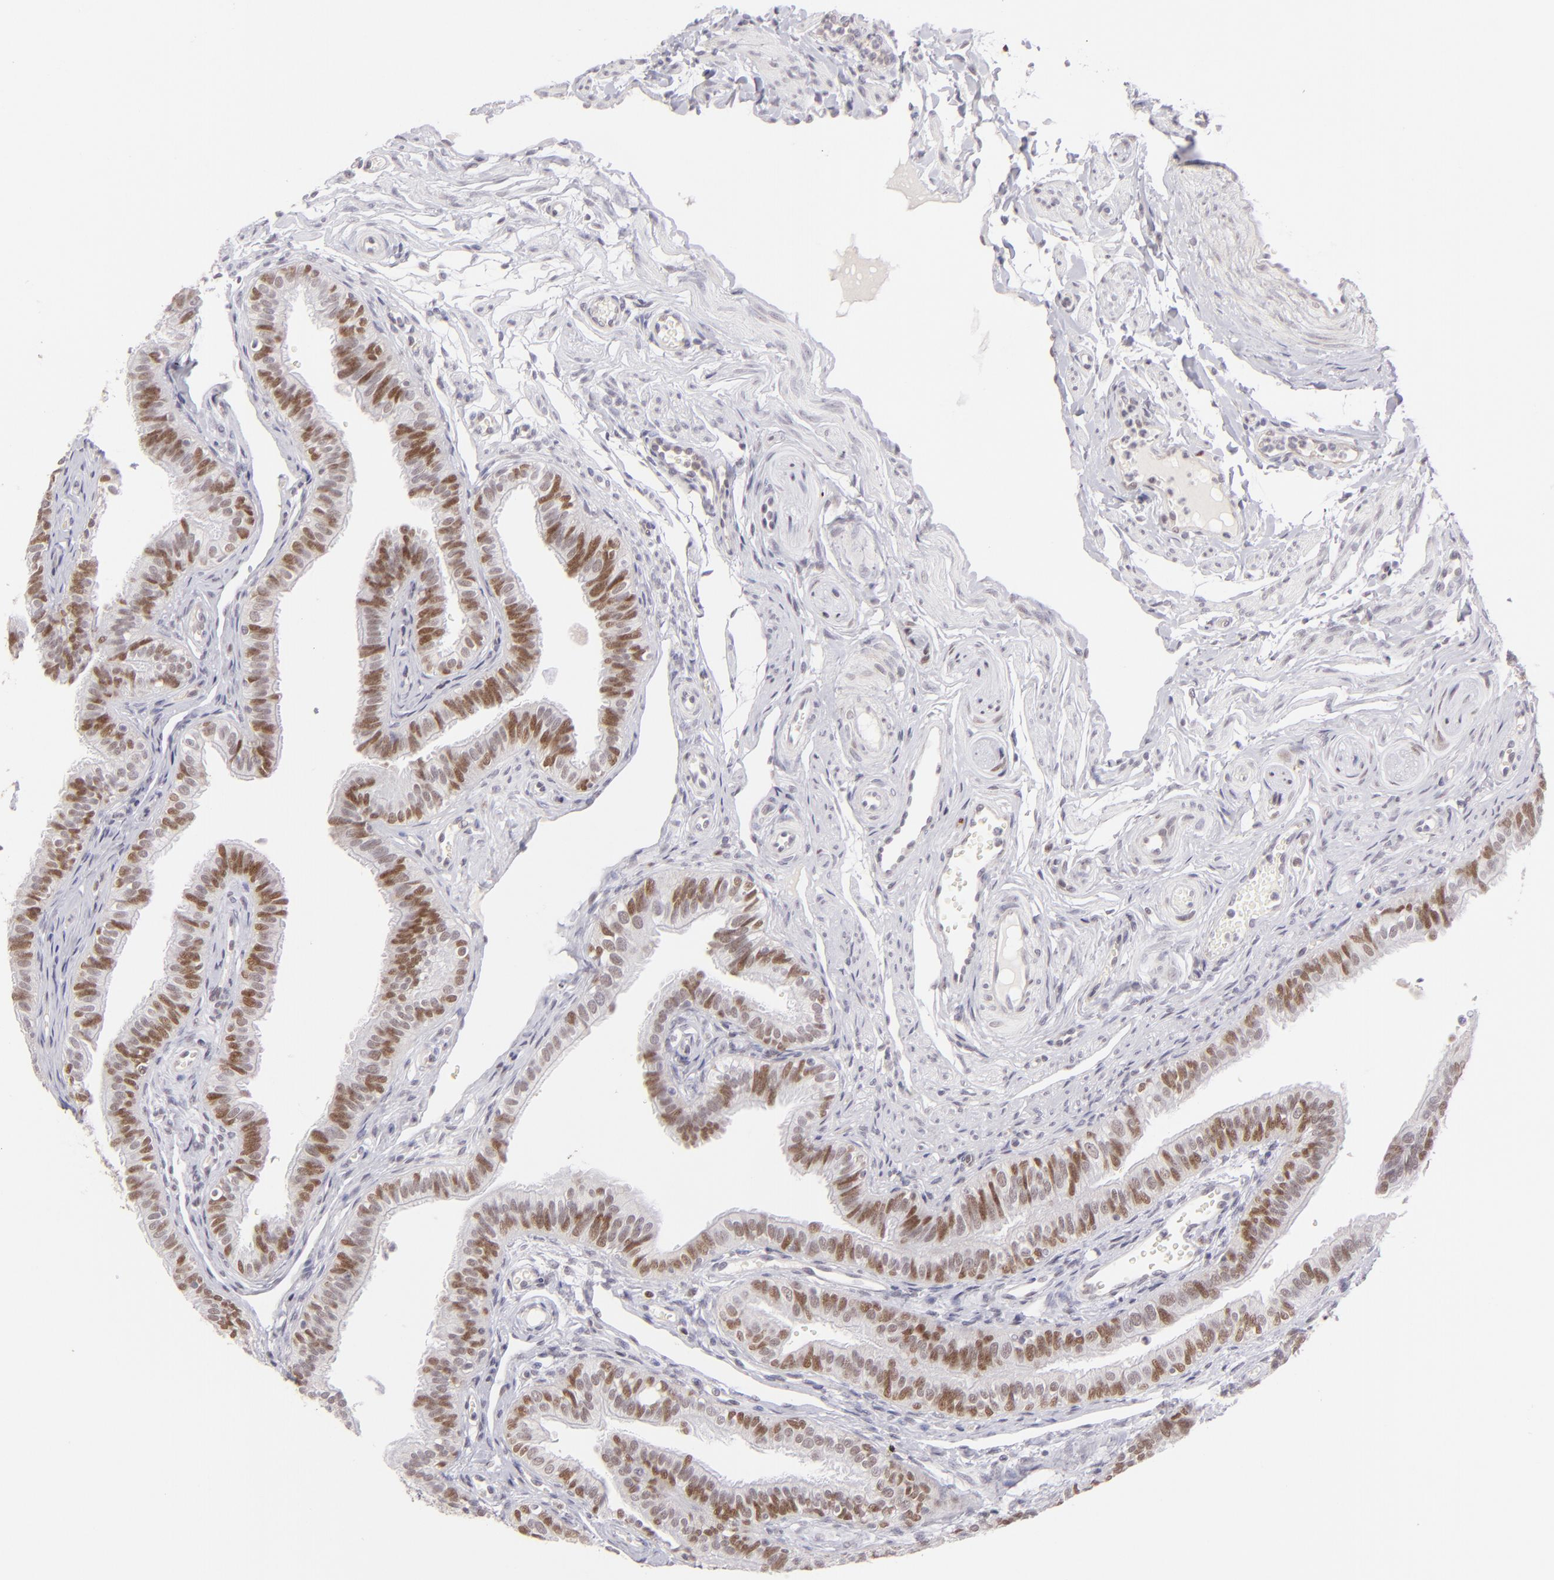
{"staining": {"intensity": "moderate", "quantity": ">75%", "location": "nuclear"}, "tissue": "fallopian tube", "cell_type": "Glandular cells", "image_type": "normal", "snomed": [{"axis": "morphology", "description": "Normal tissue, NOS"}, {"axis": "morphology", "description": "Dermoid, NOS"}, {"axis": "topography", "description": "Fallopian tube"}], "caption": "Moderate nuclear positivity is present in about >75% of glandular cells in normal fallopian tube.", "gene": "POU2F1", "patient": {"sex": "female", "age": 33}}